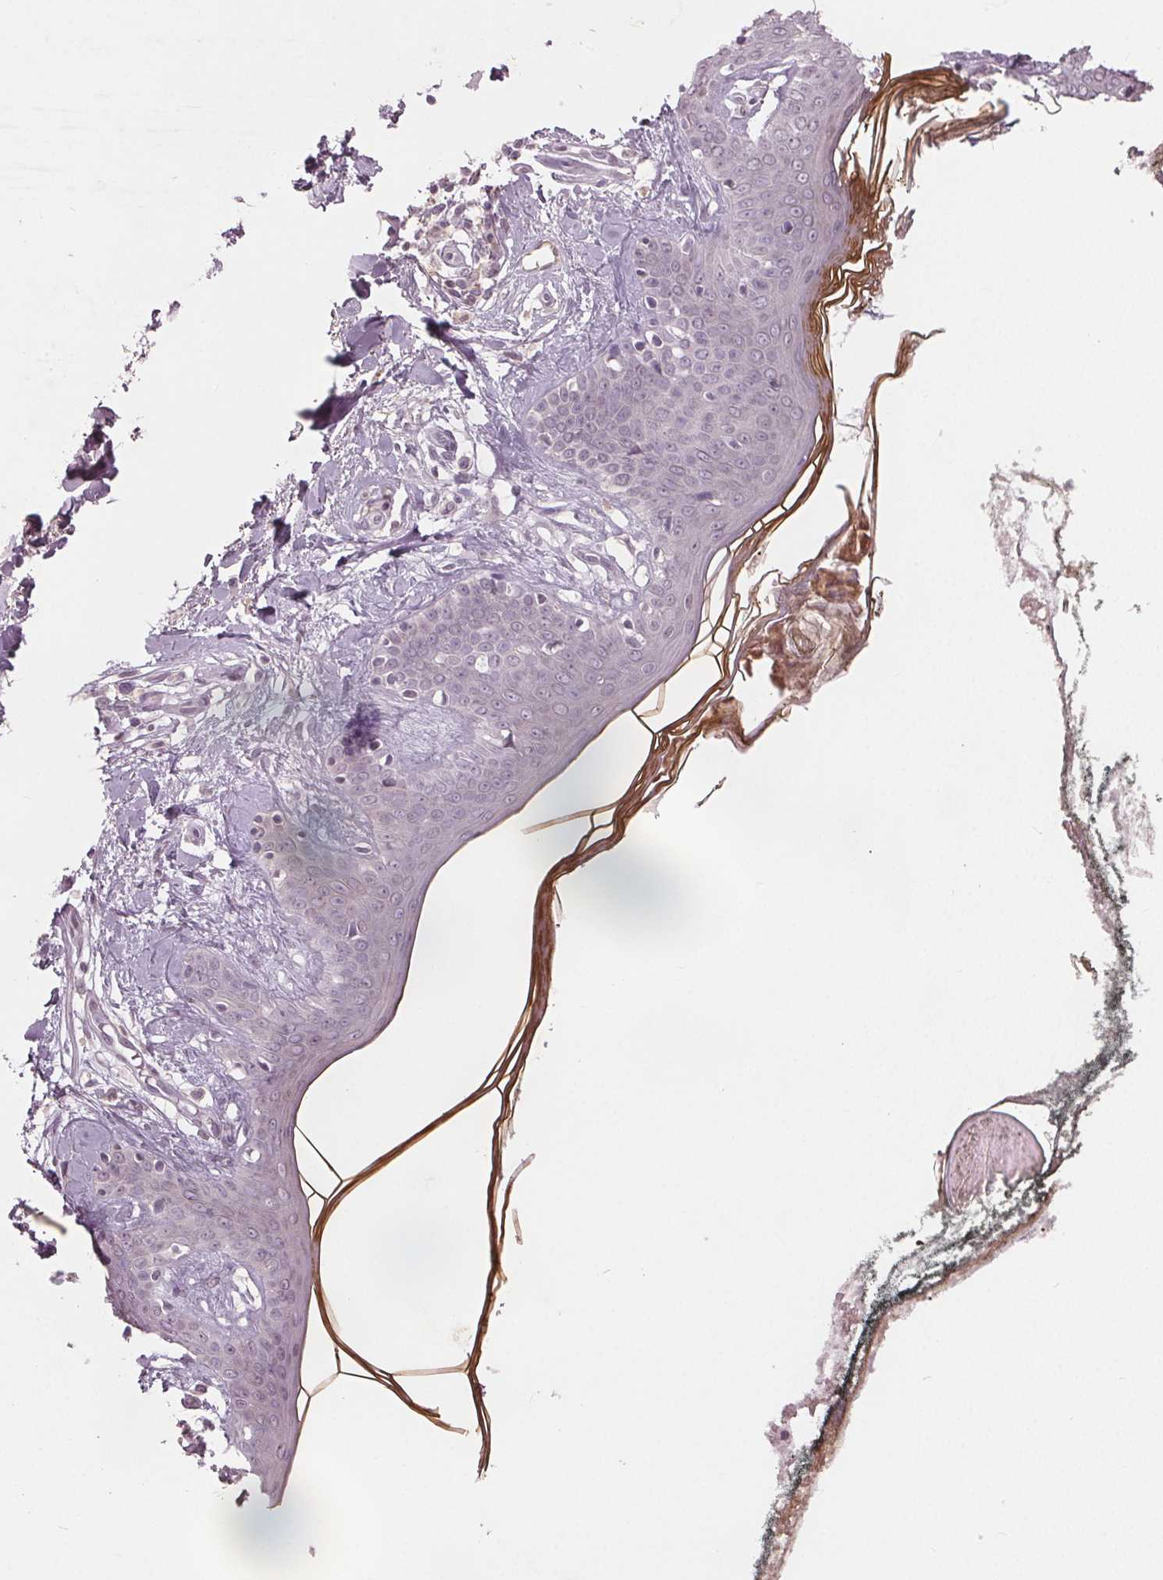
{"staining": {"intensity": "negative", "quantity": "none", "location": "none"}, "tissue": "skin", "cell_type": "Fibroblasts", "image_type": "normal", "snomed": [{"axis": "morphology", "description": "Normal tissue, NOS"}, {"axis": "topography", "description": "Skin"}], "caption": "Immunohistochemical staining of normal human skin demonstrates no significant staining in fibroblasts.", "gene": "CXCL16", "patient": {"sex": "female", "age": 34}}